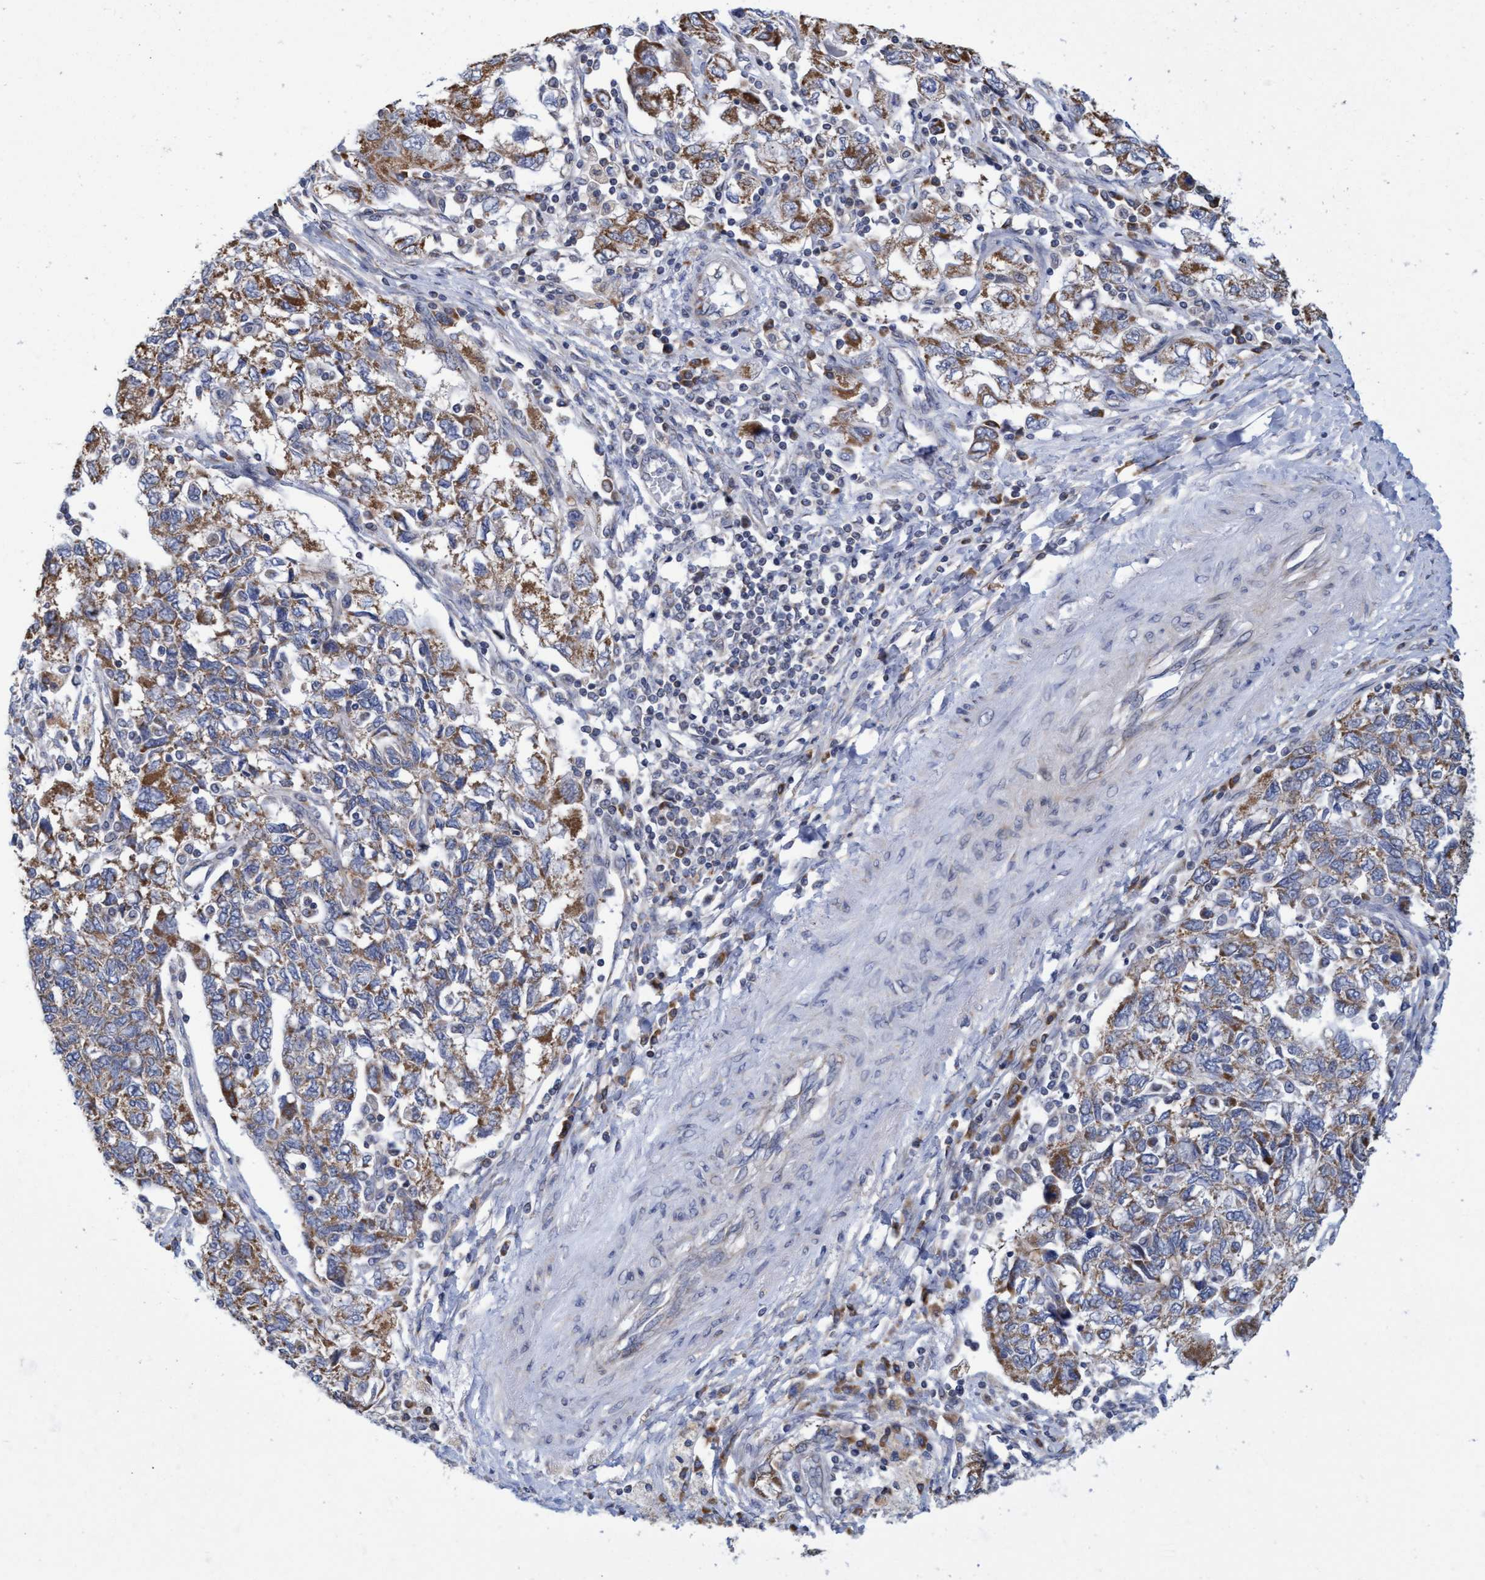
{"staining": {"intensity": "moderate", "quantity": "25%-75%", "location": "cytoplasmic/membranous"}, "tissue": "ovarian cancer", "cell_type": "Tumor cells", "image_type": "cancer", "snomed": [{"axis": "morphology", "description": "Carcinoma, NOS"}, {"axis": "morphology", "description": "Cystadenocarcinoma, serous, NOS"}, {"axis": "topography", "description": "Ovary"}], "caption": "Human carcinoma (ovarian) stained with a brown dye exhibits moderate cytoplasmic/membranous positive expression in about 25%-75% of tumor cells.", "gene": "NAT16", "patient": {"sex": "female", "age": 69}}